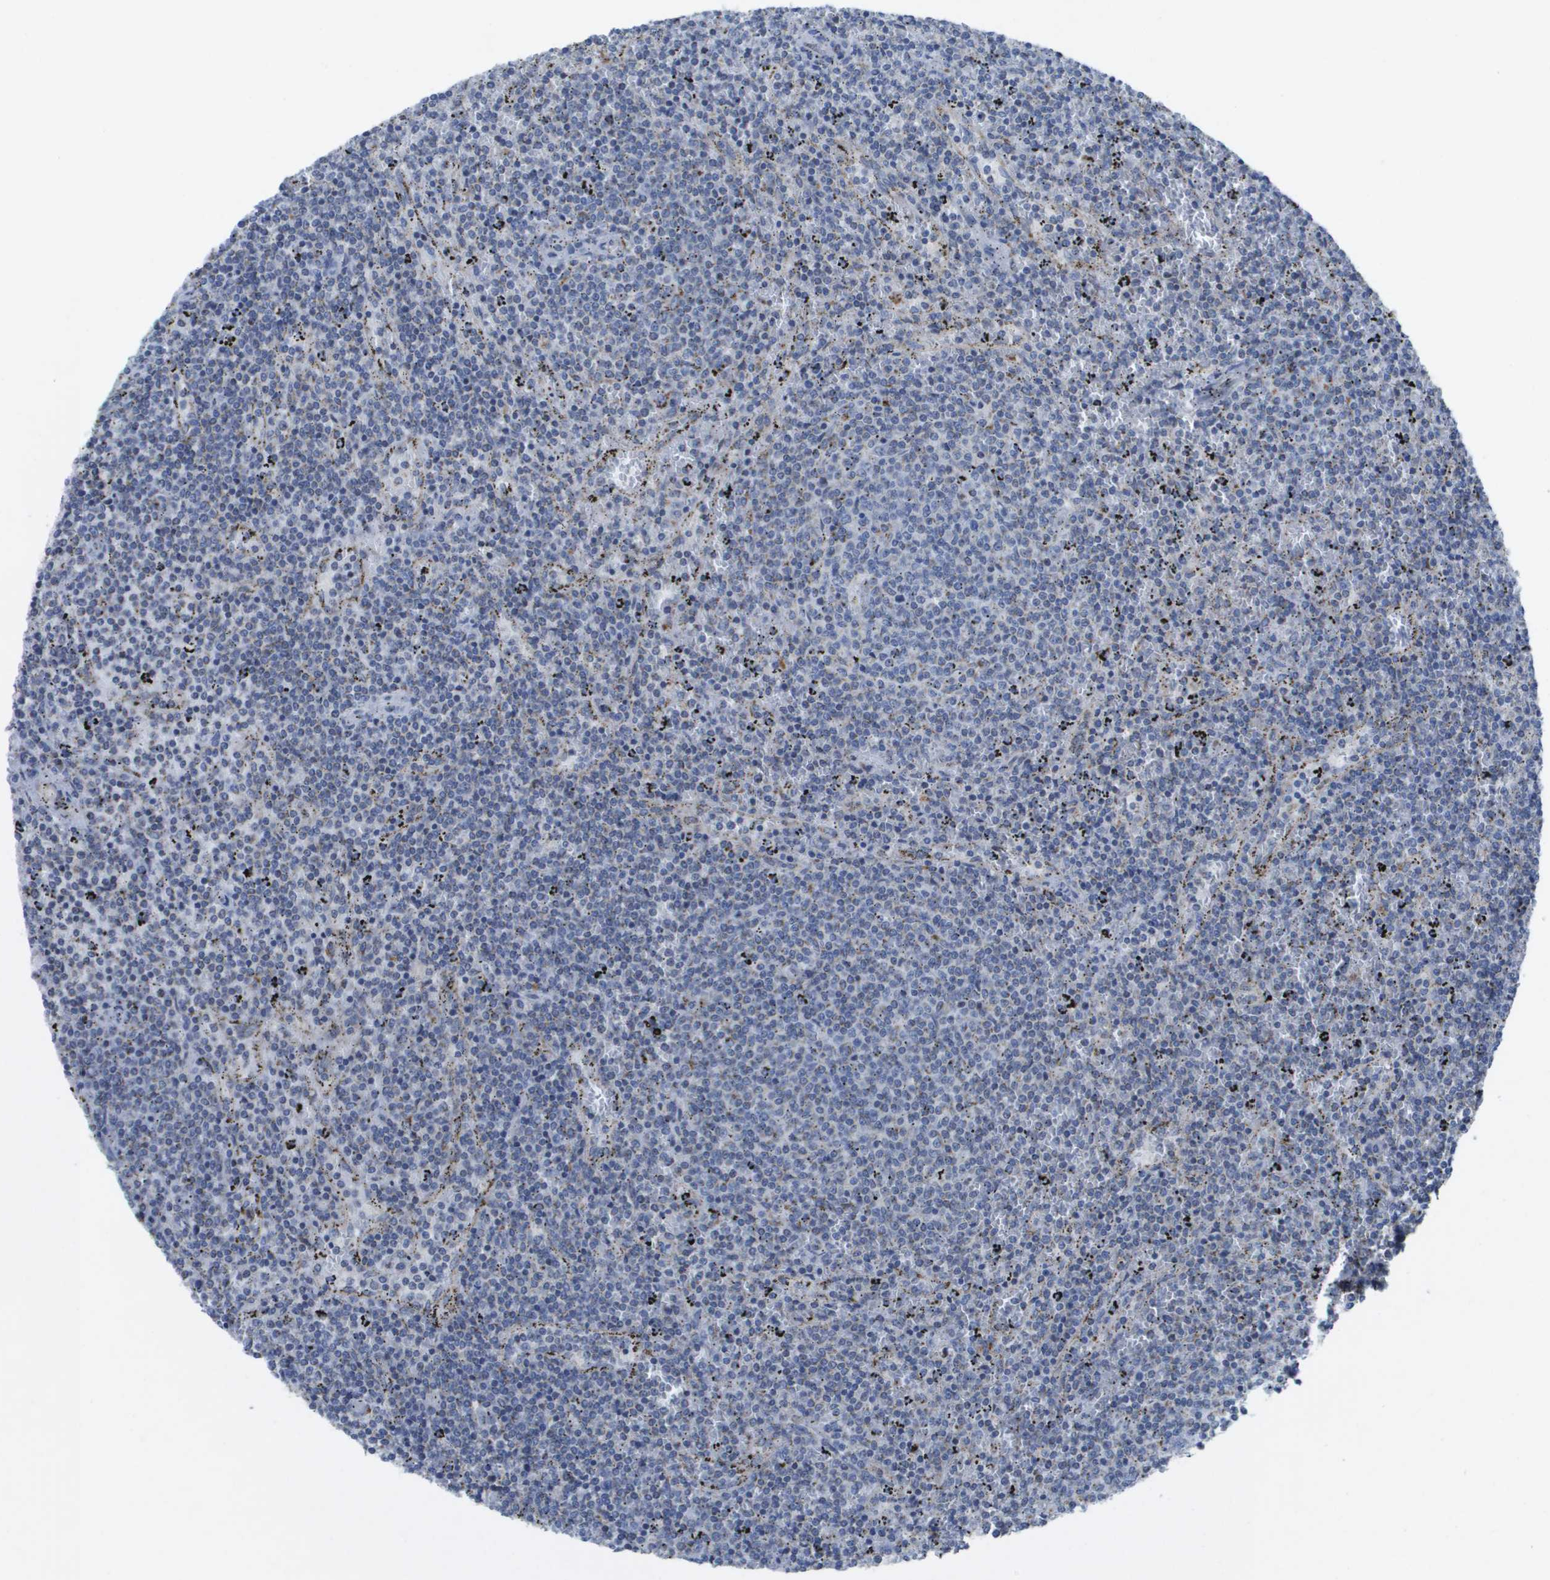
{"staining": {"intensity": "negative", "quantity": "none", "location": "none"}, "tissue": "lymphoma", "cell_type": "Tumor cells", "image_type": "cancer", "snomed": [{"axis": "morphology", "description": "Malignant lymphoma, non-Hodgkin's type, Low grade"}, {"axis": "topography", "description": "Spleen"}], "caption": "Lymphoma was stained to show a protein in brown. There is no significant positivity in tumor cells.", "gene": "TMEM223", "patient": {"sex": "female", "age": 50}}